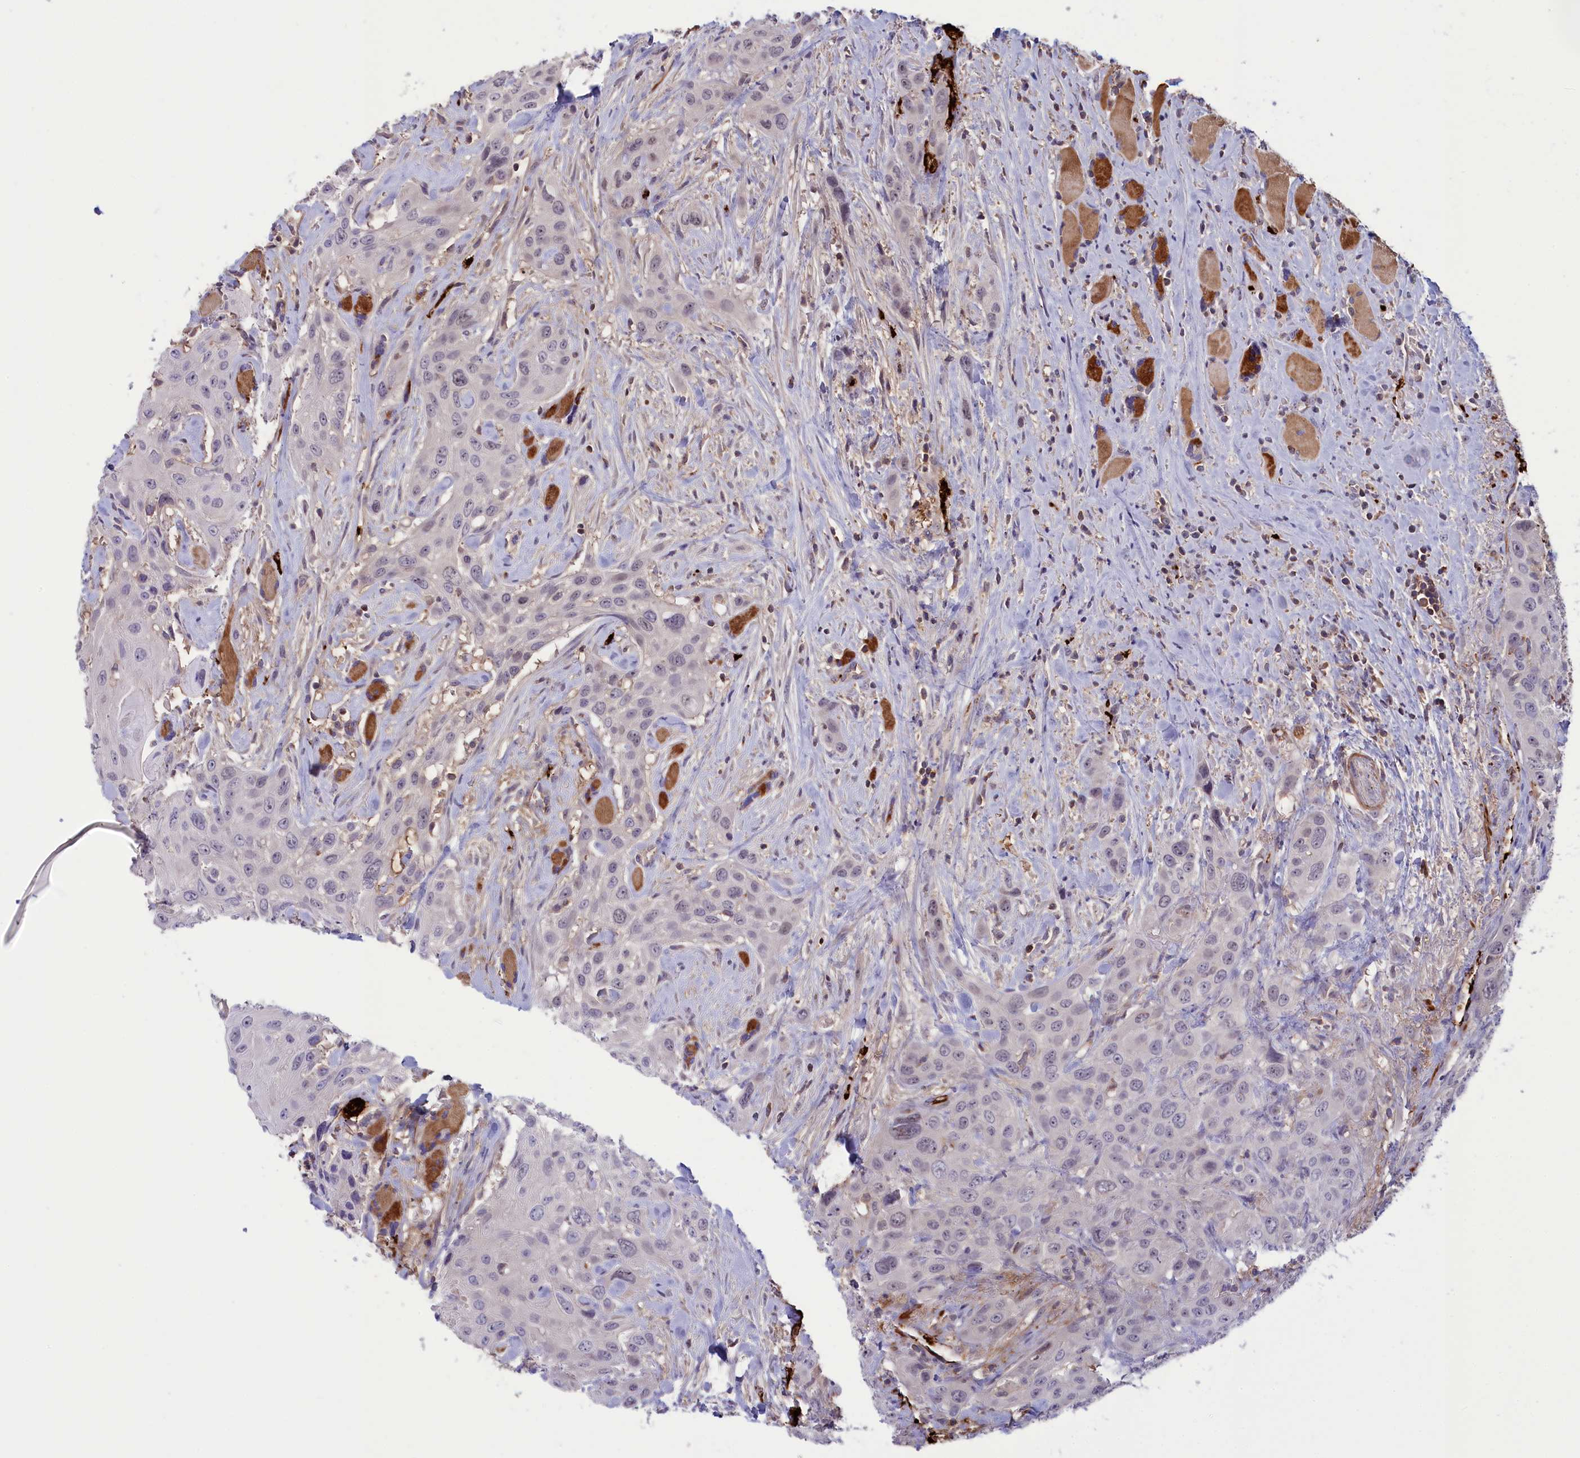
{"staining": {"intensity": "negative", "quantity": "none", "location": "none"}, "tissue": "head and neck cancer", "cell_type": "Tumor cells", "image_type": "cancer", "snomed": [{"axis": "morphology", "description": "Squamous cell carcinoma, NOS"}, {"axis": "topography", "description": "Head-Neck"}], "caption": "High power microscopy micrograph of an immunohistochemistry (IHC) image of head and neck cancer, revealing no significant staining in tumor cells.", "gene": "HEATR3", "patient": {"sex": "male", "age": 81}}